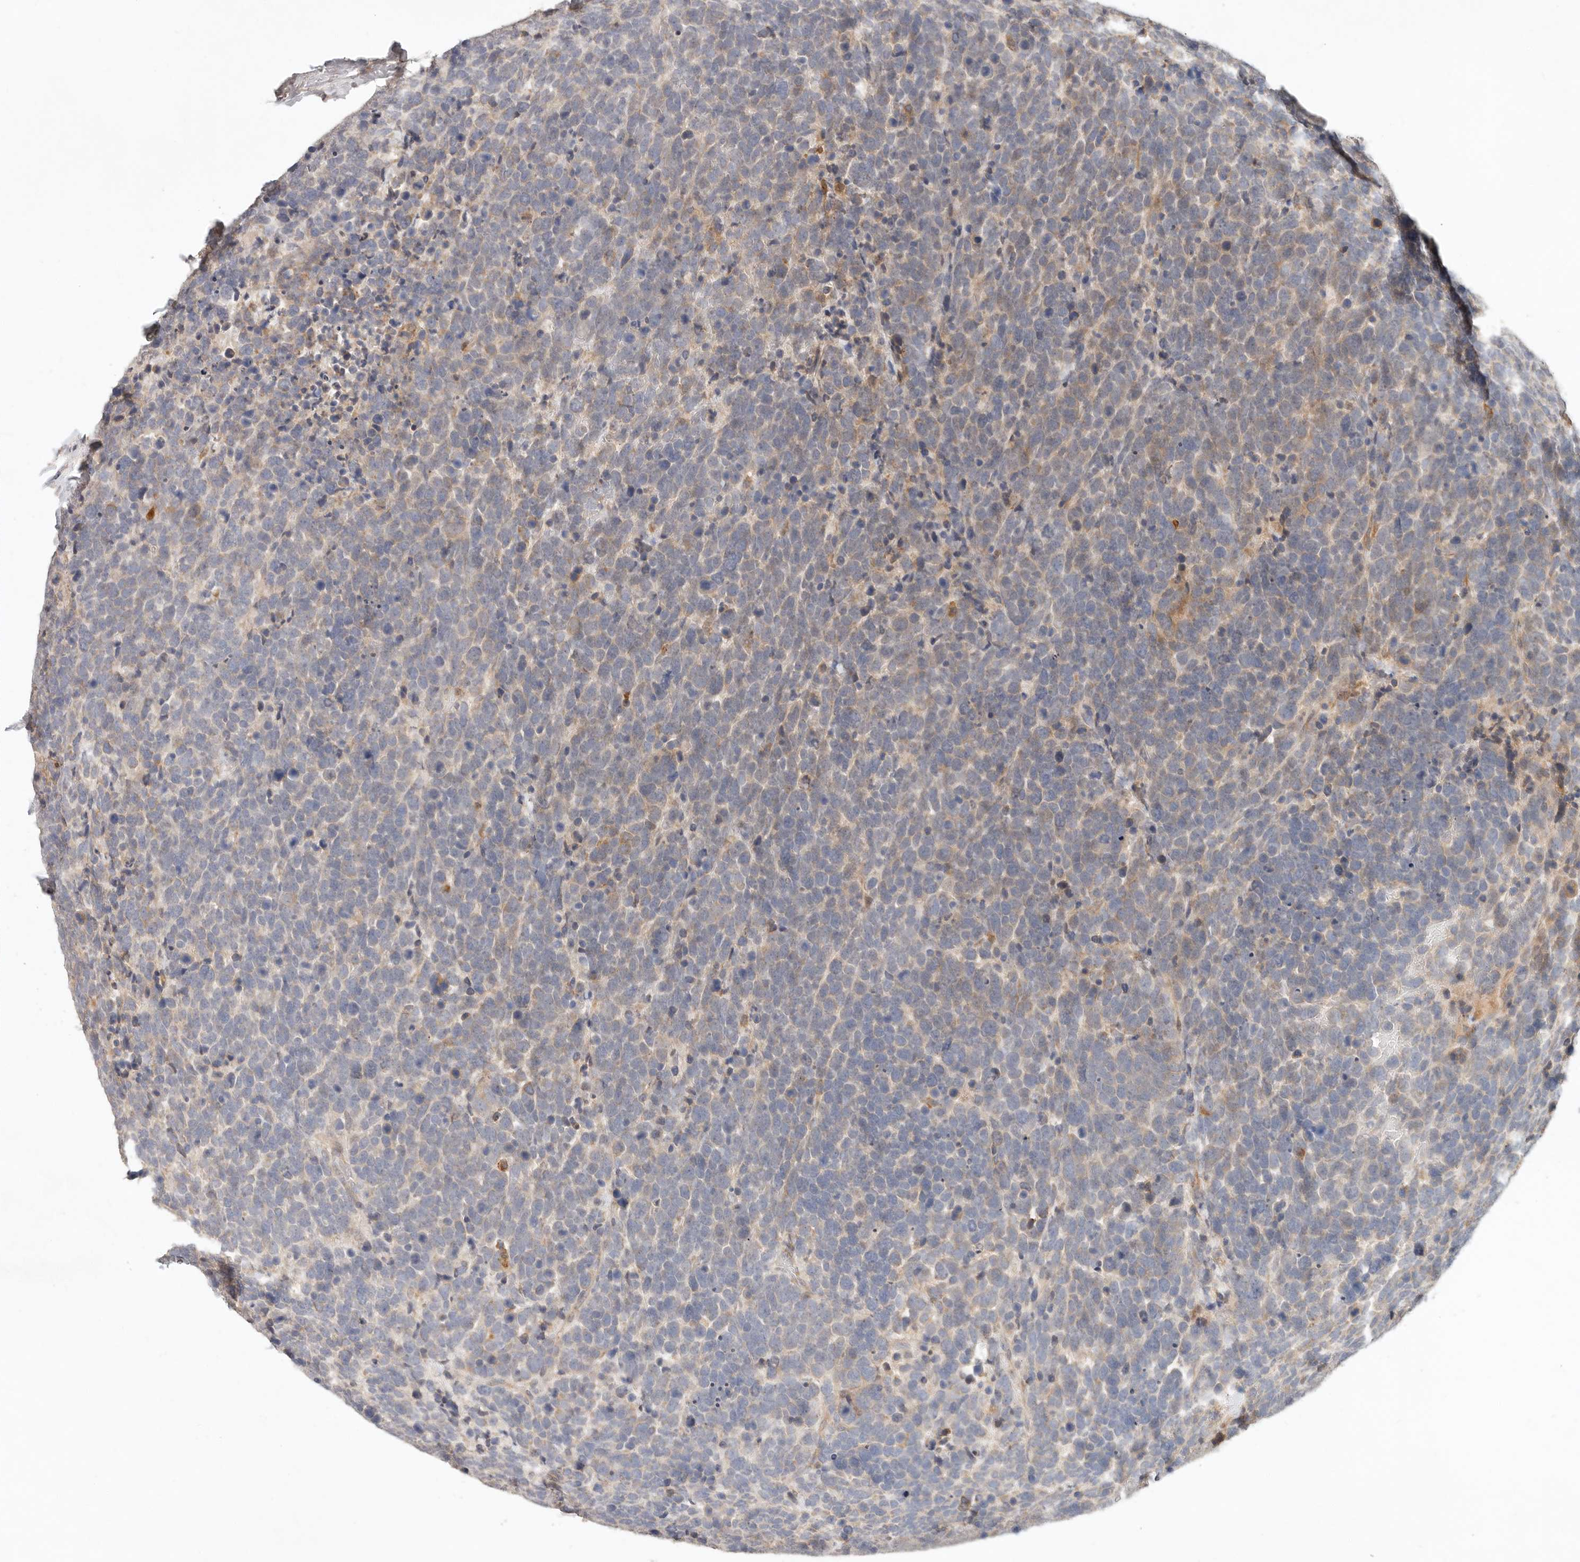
{"staining": {"intensity": "weak", "quantity": "25%-75%", "location": "cytoplasmic/membranous"}, "tissue": "urothelial cancer", "cell_type": "Tumor cells", "image_type": "cancer", "snomed": [{"axis": "morphology", "description": "Urothelial carcinoma, High grade"}, {"axis": "topography", "description": "Urinary bladder"}], "caption": "Human urothelial cancer stained with a brown dye shows weak cytoplasmic/membranous positive positivity in about 25%-75% of tumor cells.", "gene": "ARHGEF10L", "patient": {"sex": "female", "age": 82}}